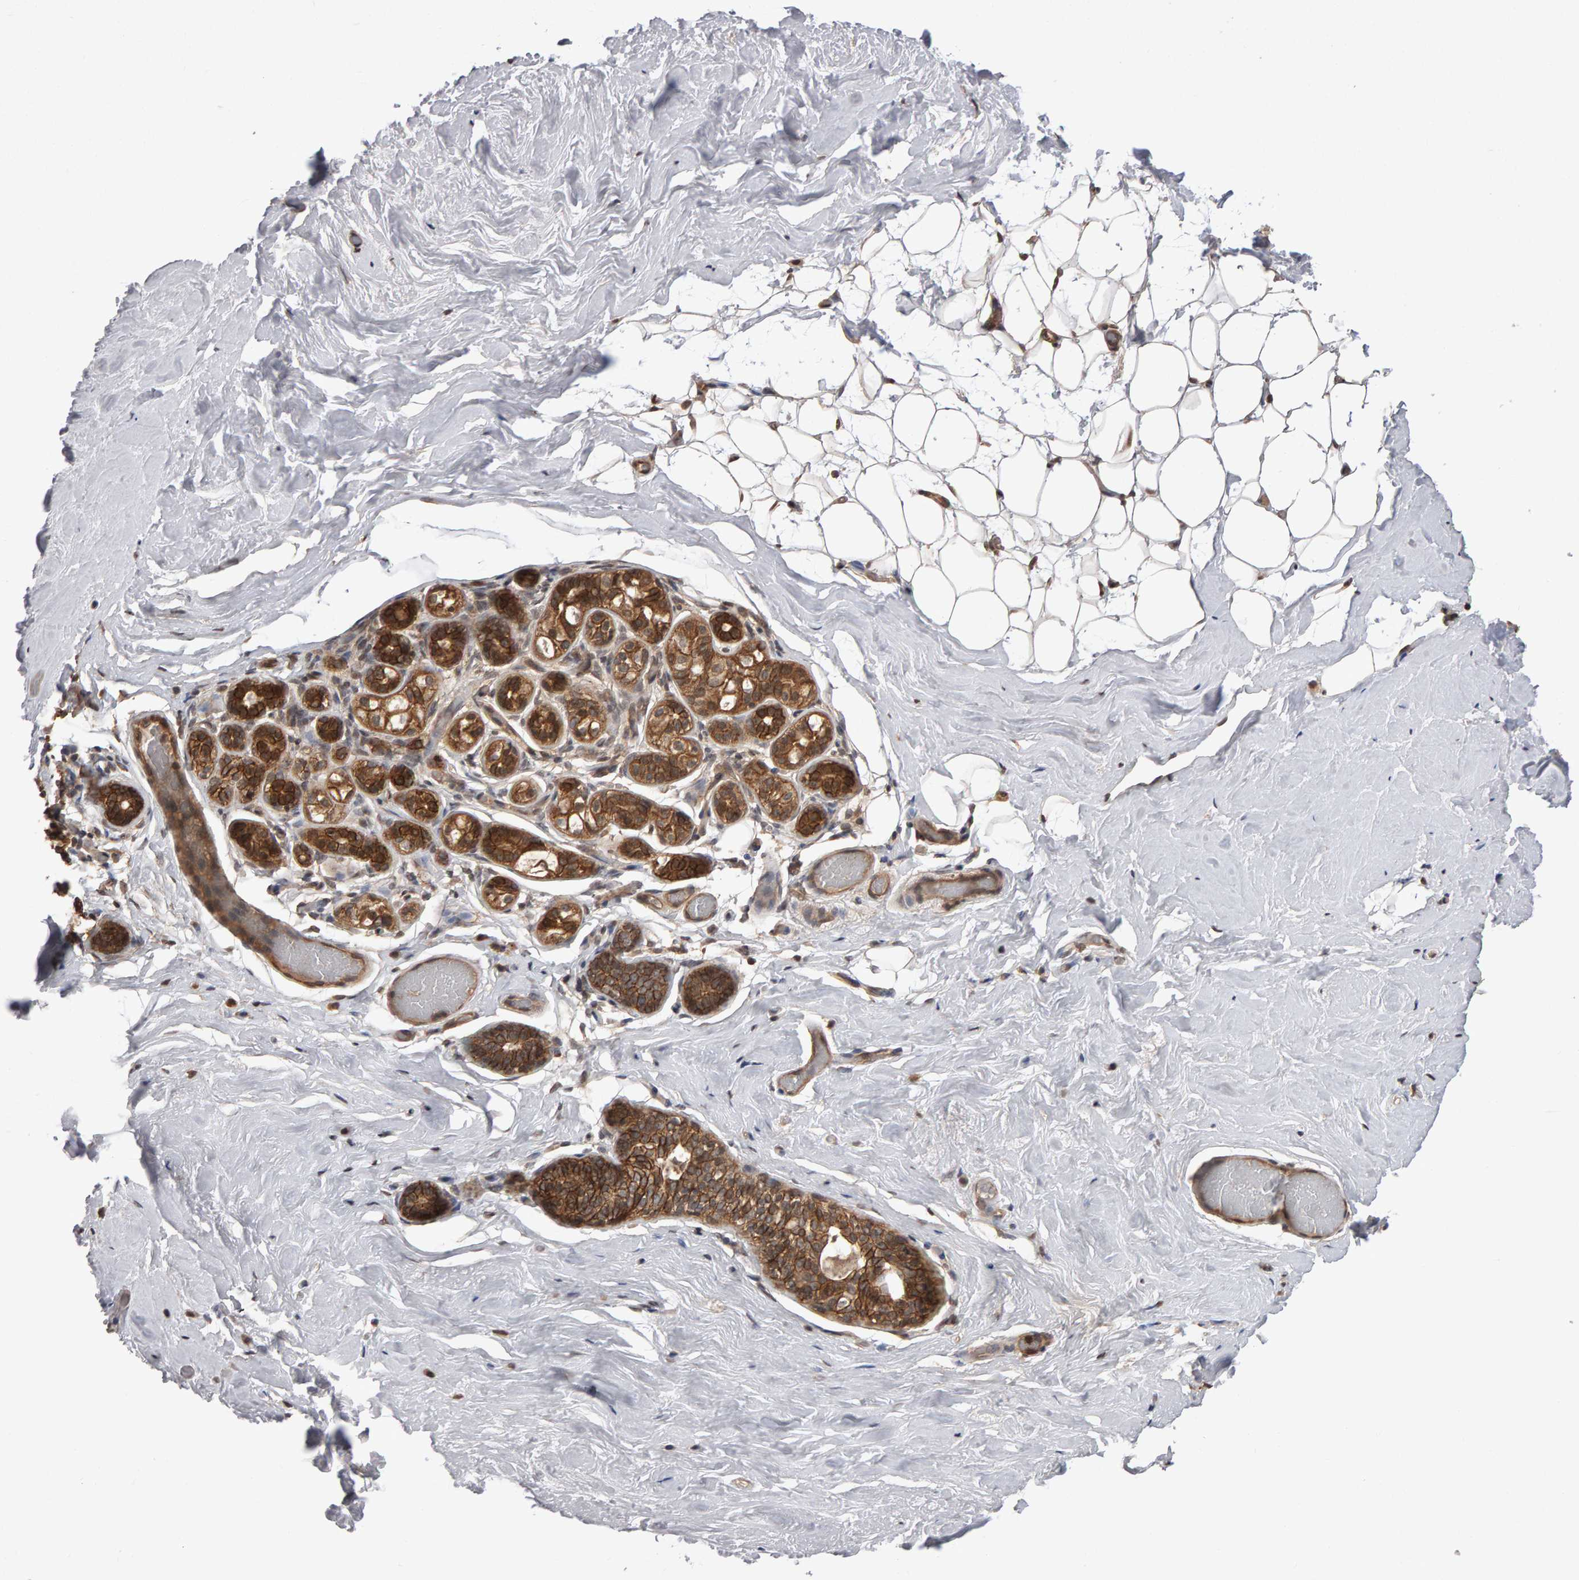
{"staining": {"intensity": "weak", "quantity": "25%-75%", "location": "cytoplasmic/membranous"}, "tissue": "breast", "cell_type": "Adipocytes", "image_type": "normal", "snomed": [{"axis": "morphology", "description": "Normal tissue, NOS"}, {"axis": "topography", "description": "Breast"}], "caption": "IHC of unremarkable breast displays low levels of weak cytoplasmic/membranous staining in about 25%-75% of adipocytes. IHC stains the protein in brown and the nuclei are stained blue.", "gene": "SCRIB", "patient": {"sex": "female", "age": 75}}